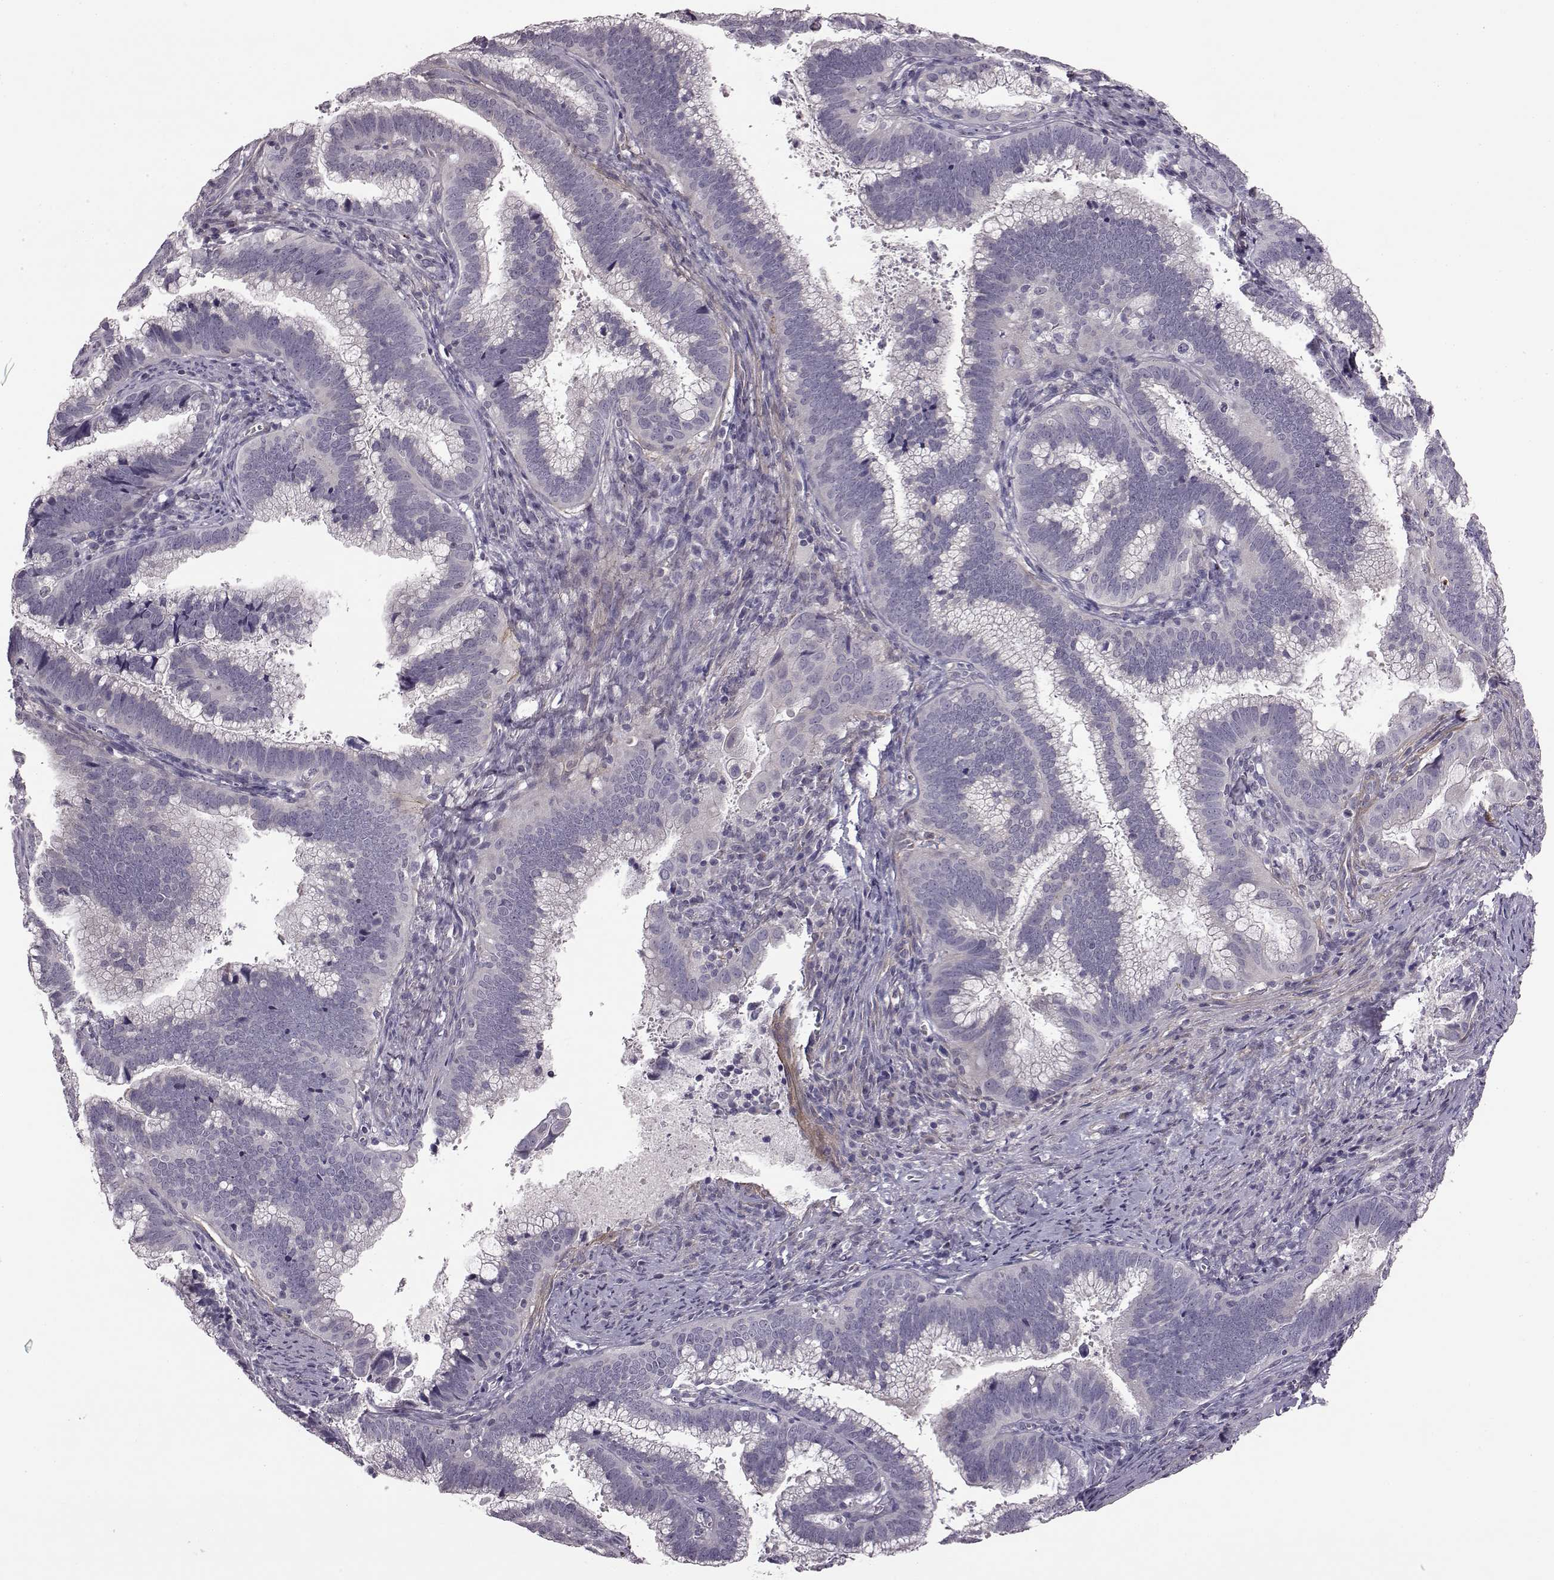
{"staining": {"intensity": "negative", "quantity": "none", "location": "none"}, "tissue": "cervical cancer", "cell_type": "Tumor cells", "image_type": "cancer", "snomed": [{"axis": "morphology", "description": "Adenocarcinoma, NOS"}, {"axis": "topography", "description": "Cervix"}], "caption": "Immunohistochemical staining of cervical cancer (adenocarcinoma) reveals no significant staining in tumor cells.", "gene": "GRK1", "patient": {"sex": "female", "age": 61}}